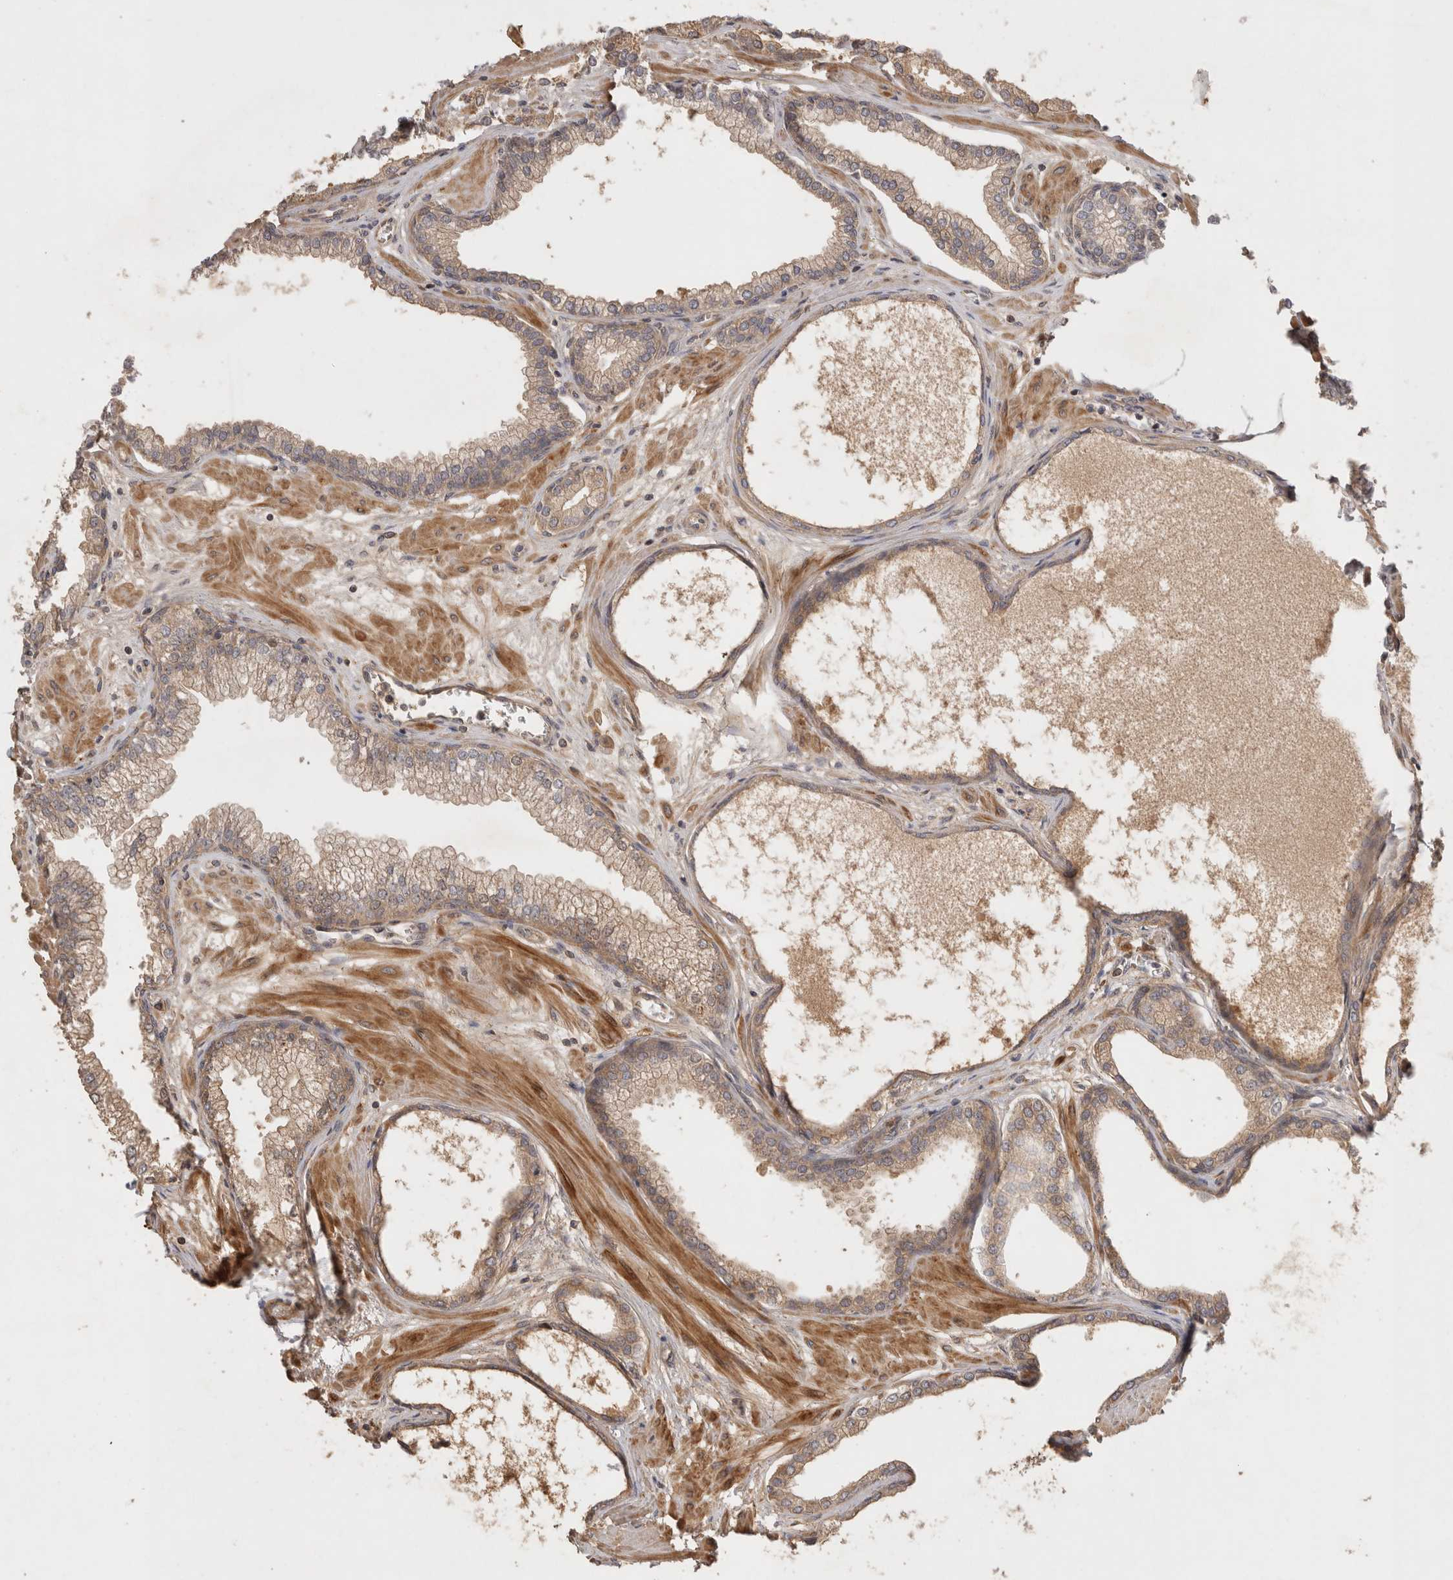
{"staining": {"intensity": "weak", "quantity": ">75%", "location": "cytoplasmic/membranous"}, "tissue": "prostate", "cell_type": "Glandular cells", "image_type": "normal", "snomed": [{"axis": "morphology", "description": "Normal tissue, NOS"}, {"axis": "morphology", "description": "Urothelial carcinoma, Low grade"}, {"axis": "topography", "description": "Urinary bladder"}, {"axis": "topography", "description": "Prostate"}], "caption": "A brown stain labels weak cytoplasmic/membranous staining of a protein in glandular cells of normal prostate. (DAB = brown stain, brightfield microscopy at high magnification).", "gene": "PPP1R42", "patient": {"sex": "male", "age": 60}}